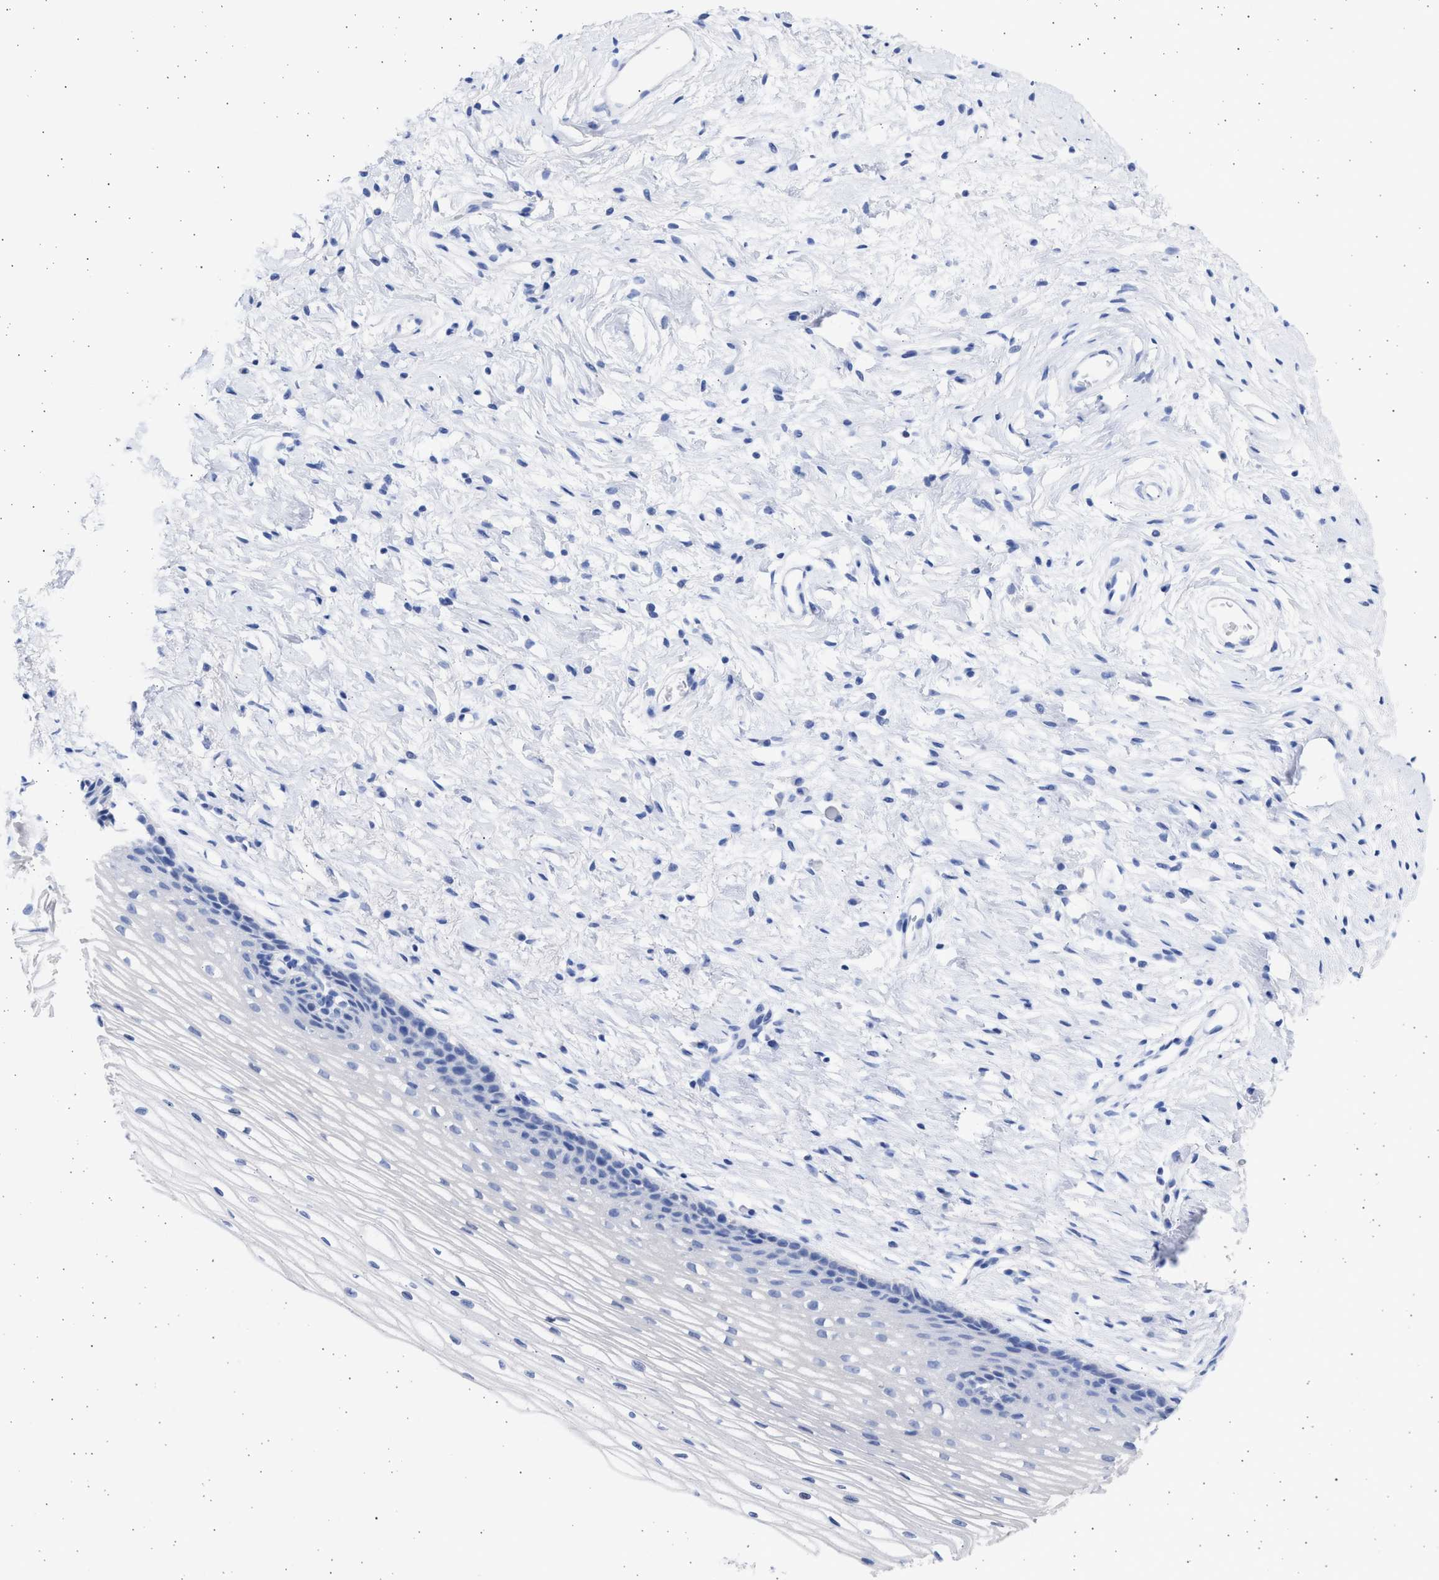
{"staining": {"intensity": "negative", "quantity": "none", "location": "none"}, "tissue": "cervix", "cell_type": "Glandular cells", "image_type": "normal", "snomed": [{"axis": "morphology", "description": "Normal tissue, NOS"}, {"axis": "topography", "description": "Cervix"}], "caption": "Glandular cells show no significant expression in benign cervix. (Immunohistochemistry, brightfield microscopy, high magnification).", "gene": "ALDOC", "patient": {"sex": "female", "age": 77}}